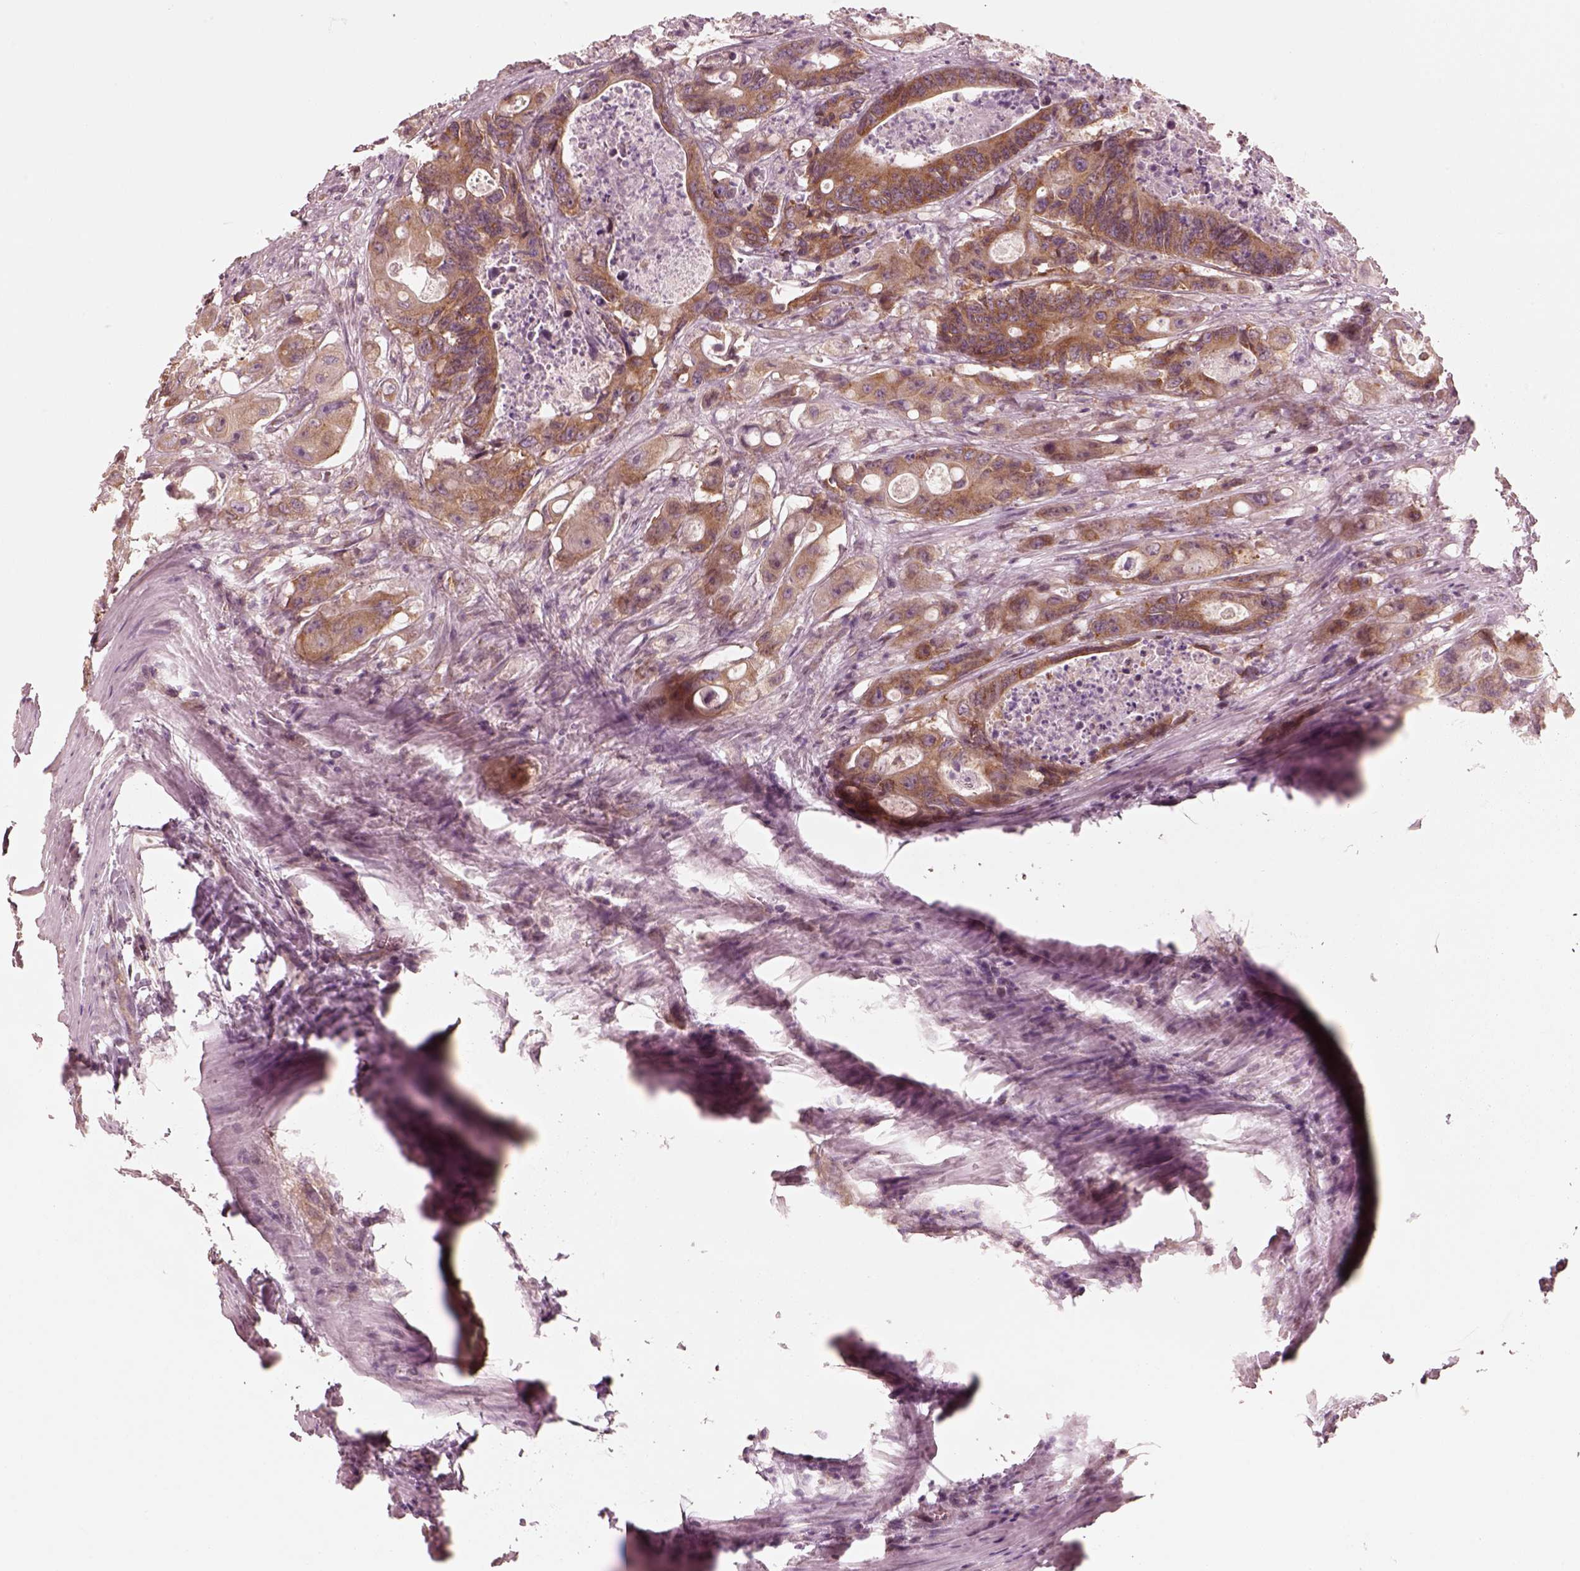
{"staining": {"intensity": "moderate", "quantity": ">75%", "location": "cytoplasmic/membranous"}, "tissue": "colorectal cancer", "cell_type": "Tumor cells", "image_type": "cancer", "snomed": [{"axis": "morphology", "description": "Adenocarcinoma, NOS"}, {"axis": "topography", "description": "Rectum"}], "caption": "This micrograph exhibits immunohistochemistry (IHC) staining of colorectal cancer, with medium moderate cytoplasmic/membranous expression in about >75% of tumor cells.", "gene": "CNOT2", "patient": {"sex": "male", "age": 54}}